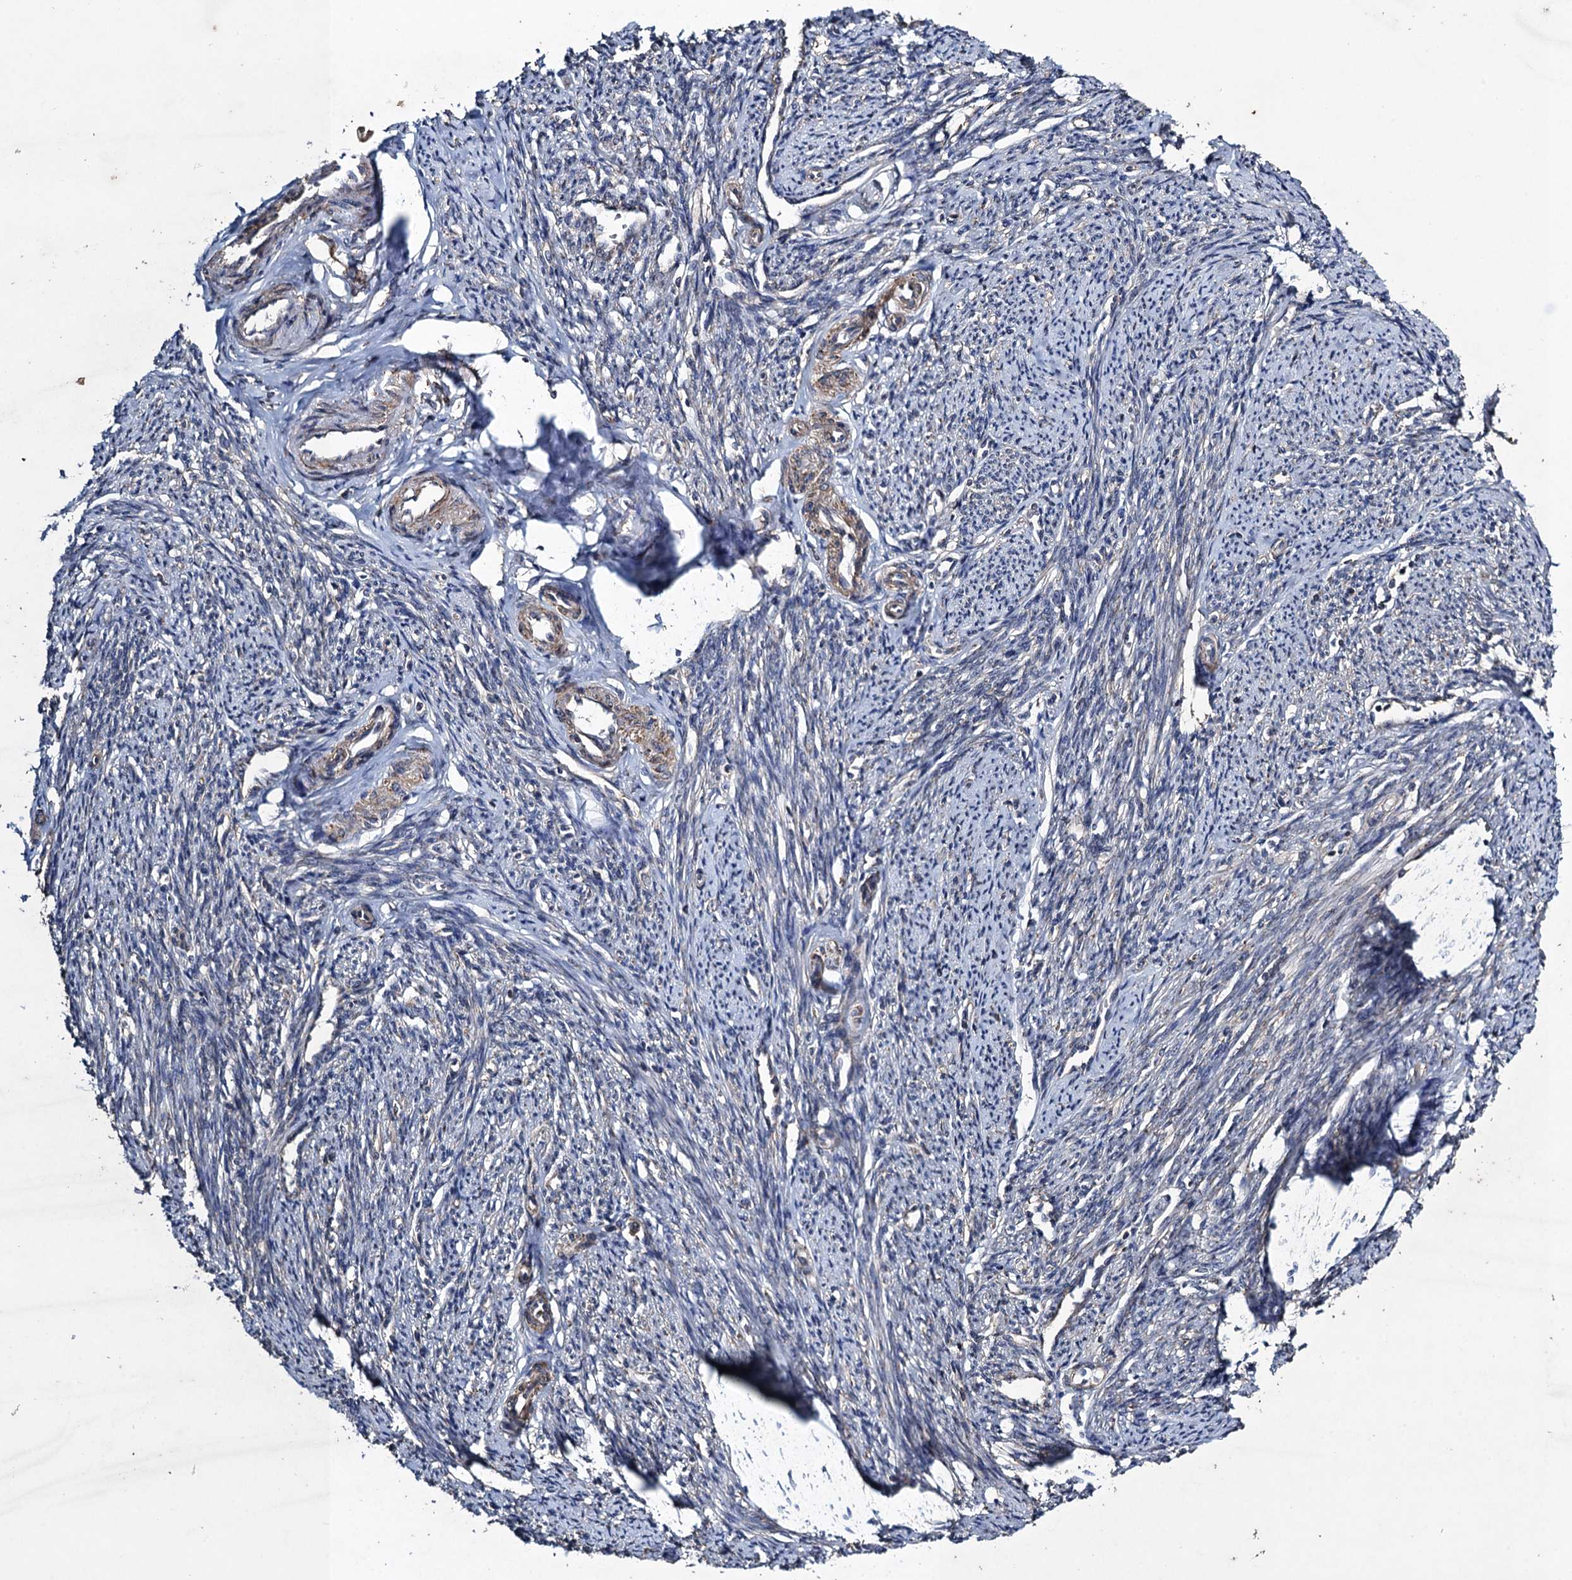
{"staining": {"intensity": "moderate", "quantity": "25%-75%", "location": "cytoplasmic/membranous"}, "tissue": "smooth muscle", "cell_type": "Smooth muscle cells", "image_type": "normal", "snomed": [{"axis": "morphology", "description": "Normal tissue, NOS"}, {"axis": "topography", "description": "Smooth muscle"}, {"axis": "topography", "description": "Uterus"}], "caption": "IHC (DAB (3,3'-diaminobenzidine)) staining of benign smooth muscle shows moderate cytoplasmic/membranous protein staining in about 25%-75% of smooth muscle cells.", "gene": "CNTN5", "patient": {"sex": "female", "age": 59}}